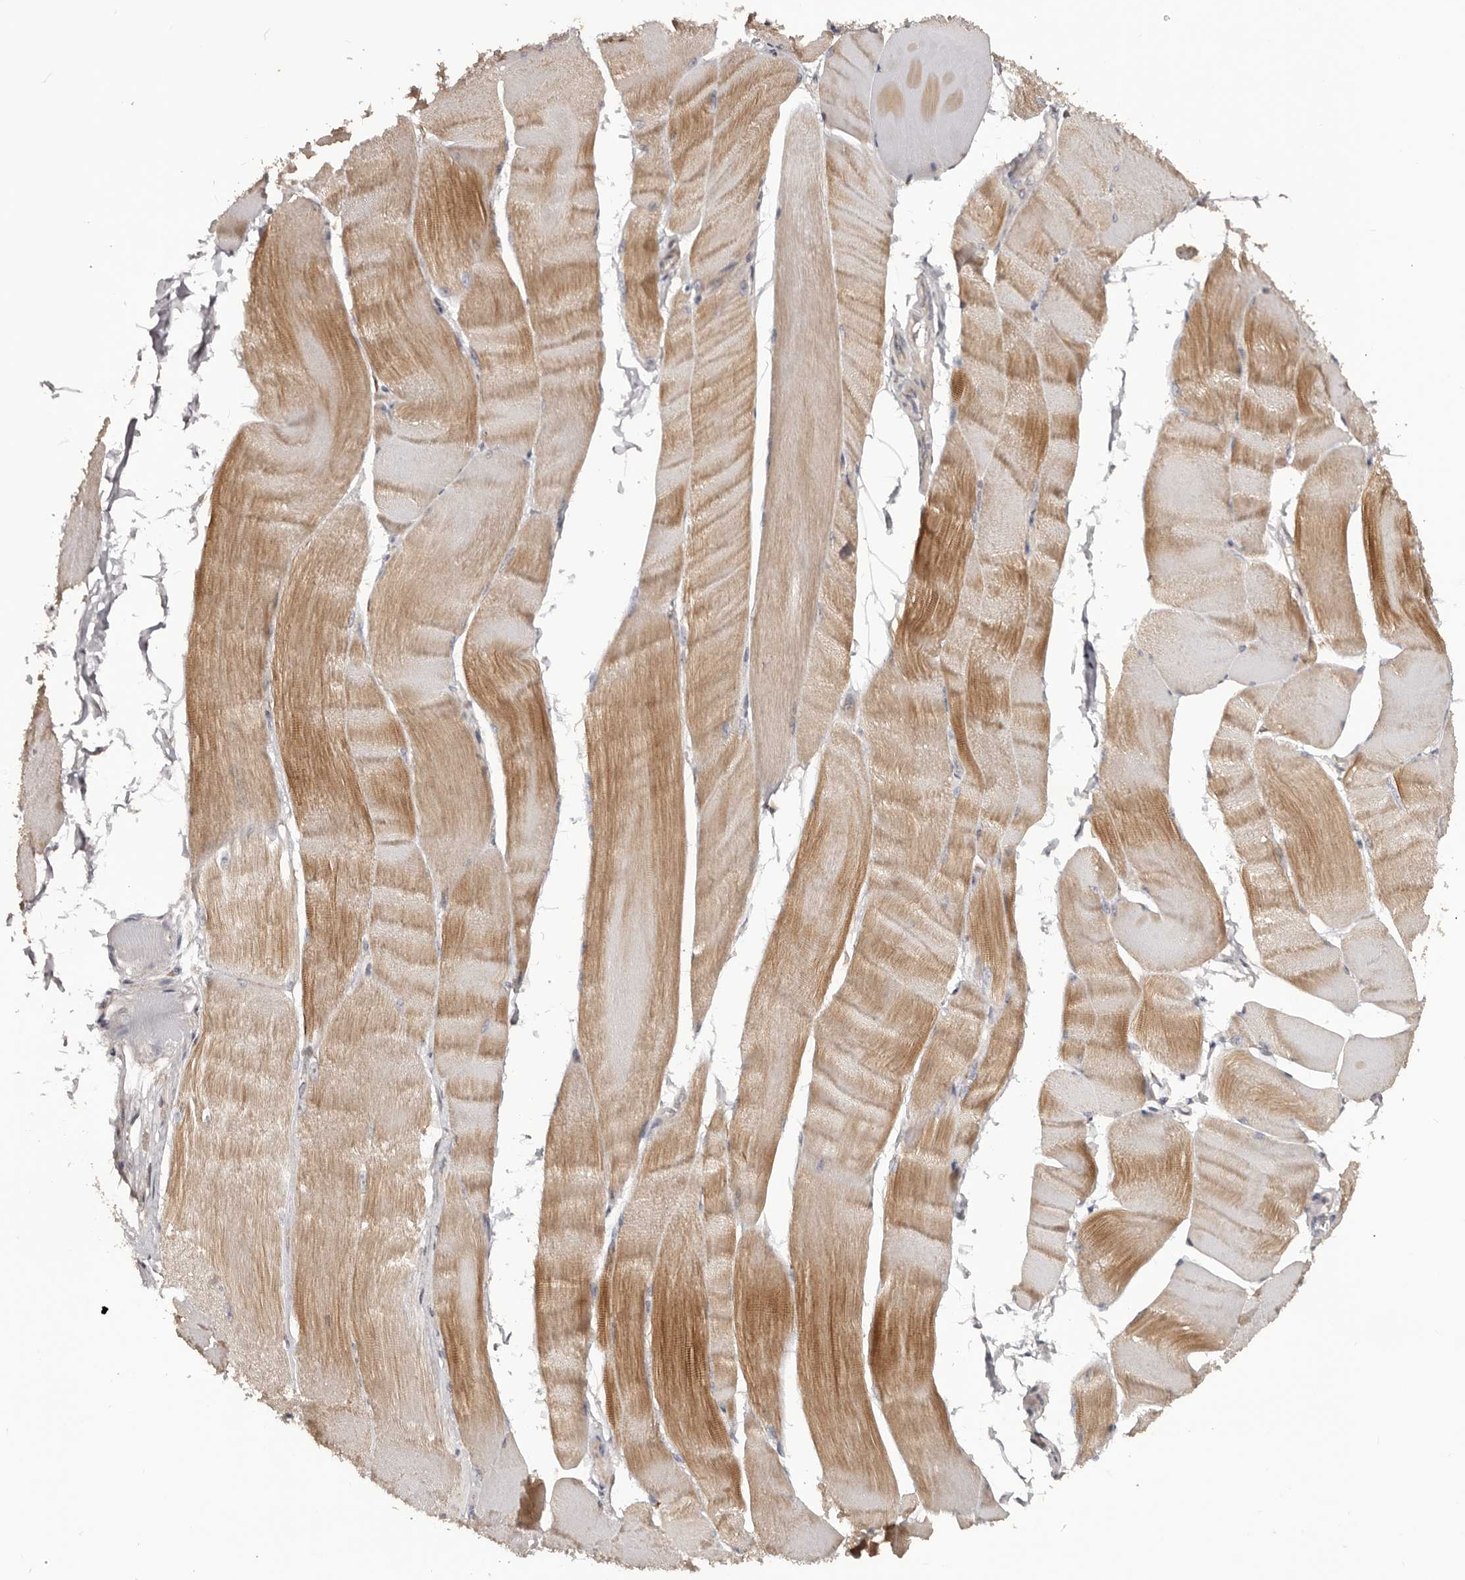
{"staining": {"intensity": "moderate", "quantity": "25%-75%", "location": "cytoplasmic/membranous"}, "tissue": "skeletal muscle", "cell_type": "Myocytes", "image_type": "normal", "snomed": [{"axis": "morphology", "description": "Normal tissue, NOS"}, {"axis": "morphology", "description": "Basal cell carcinoma"}, {"axis": "topography", "description": "Skeletal muscle"}], "caption": "Unremarkable skeletal muscle displays moderate cytoplasmic/membranous expression in approximately 25%-75% of myocytes.", "gene": "KCNJ8", "patient": {"sex": "female", "age": 64}}